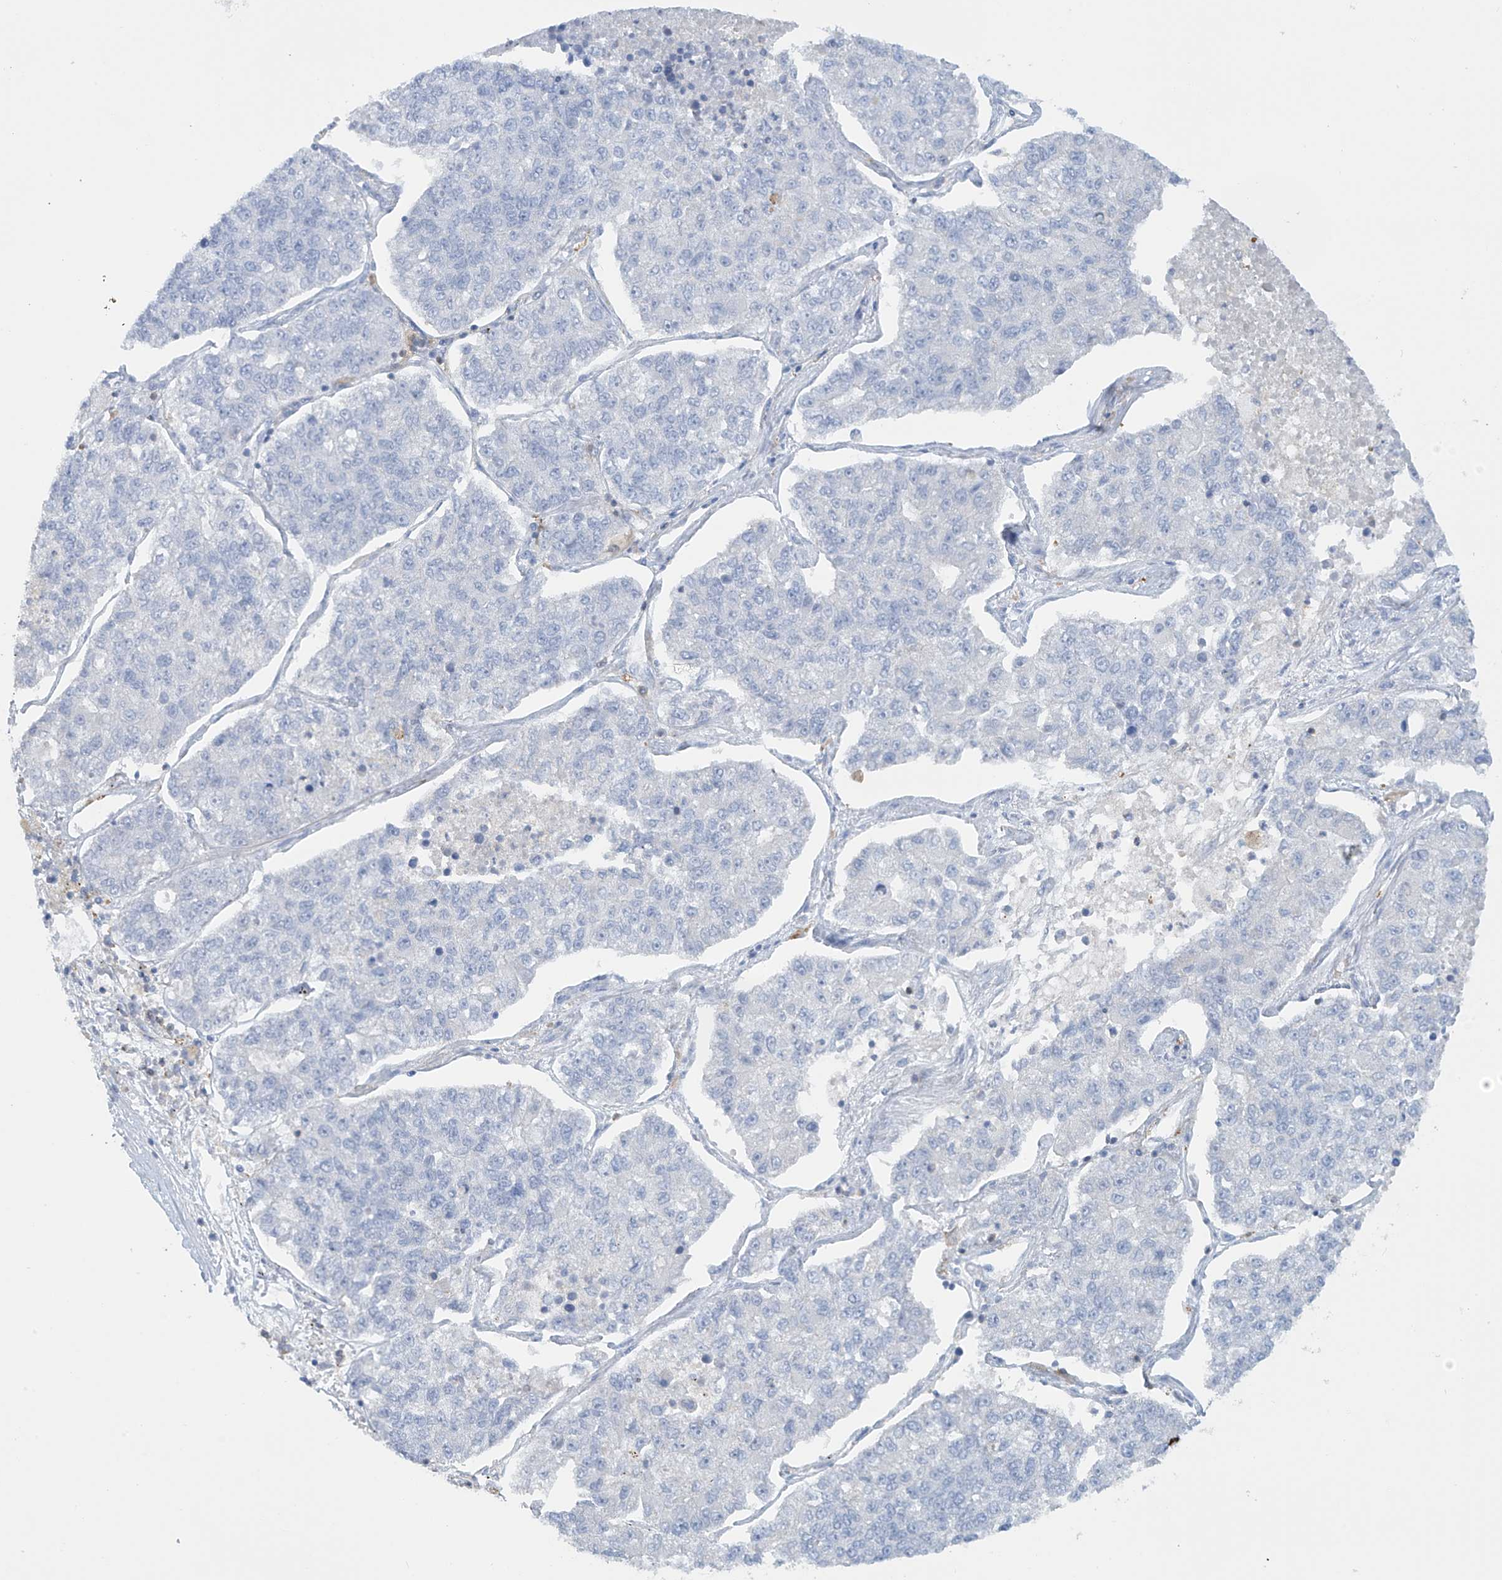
{"staining": {"intensity": "negative", "quantity": "none", "location": "none"}, "tissue": "lung cancer", "cell_type": "Tumor cells", "image_type": "cancer", "snomed": [{"axis": "morphology", "description": "Adenocarcinoma, NOS"}, {"axis": "topography", "description": "Lung"}], "caption": "Immunohistochemical staining of adenocarcinoma (lung) exhibits no significant expression in tumor cells. (DAB IHC with hematoxylin counter stain).", "gene": "TRMT2B", "patient": {"sex": "male", "age": 49}}